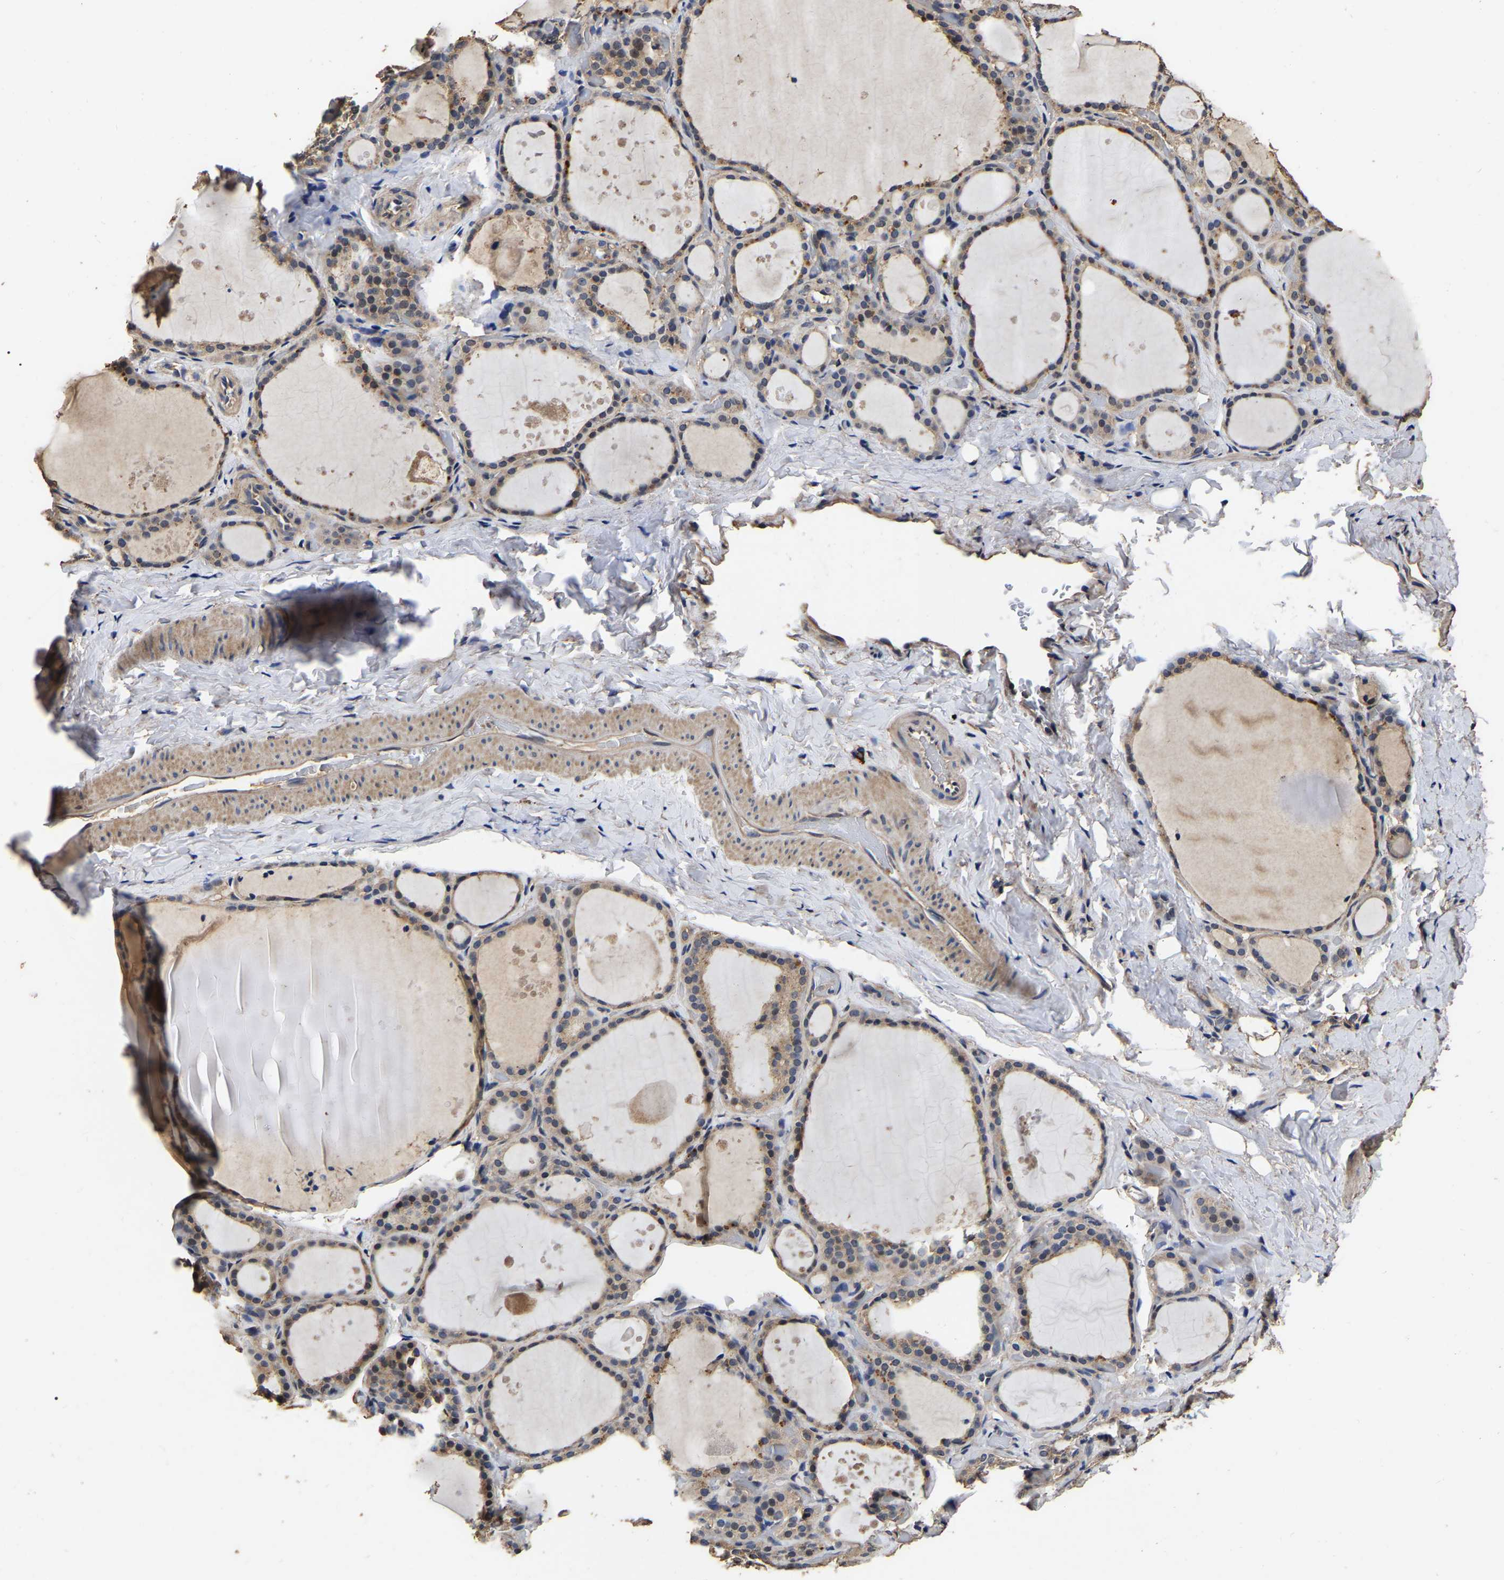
{"staining": {"intensity": "moderate", "quantity": ">75%", "location": "cytoplasmic/membranous"}, "tissue": "thyroid gland", "cell_type": "Glandular cells", "image_type": "normal", "snomed": [{"axis": "morphology", "description": "Normal tissue, NOS"}, {"axis": "topography", "description": "Thyroid gland"}], "caption": "IHC image of unremarkable thyroid gland: thyroid gland stained using immunohistochemistry displays medium levels of moderate protein expression localized specifically in the cytoplasmic/membranous of glandular cells, appearing as a cytoplasmic/membranous brown color.", "gene": "STK32C", "patient": {"sex": "female", "age": 44}}